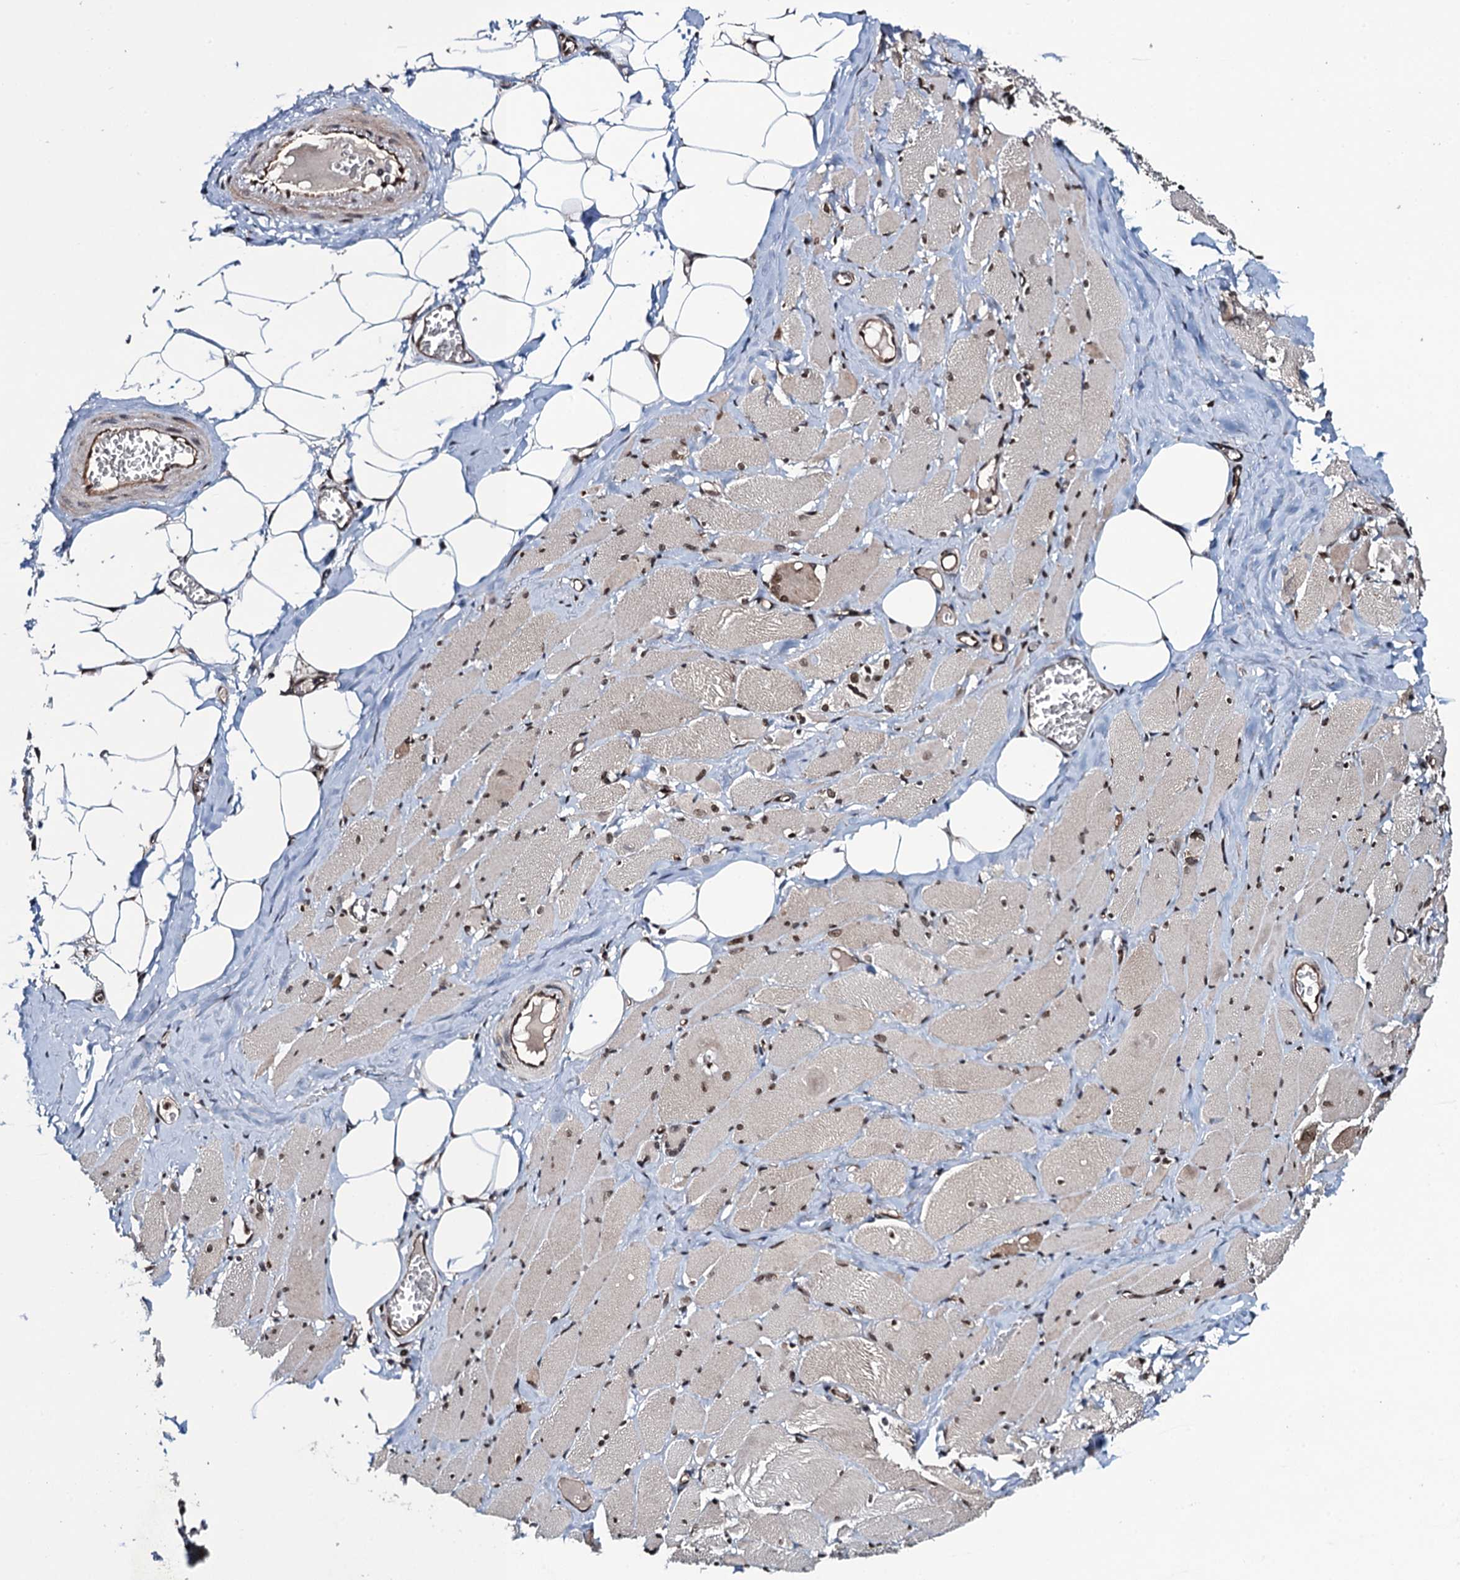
{"staining": {"intensity": "moderate", "quantity": ">75%", "location": "cytoplasmic/membranous,nuclear"}, "tissue": "skeletal muscle", "cell_type": "Myocytes", "image_type": "normal", "snomed": [{"axis": "morphology", "description": "Normal tissue, NOS"}, {"axis": "morphology", "description": "Basal cell carcinoma"}, {"axis": "topography", "description": "Skeletal muscle"}], "caption": "Immunohistochemical staining of benign human skeletal muscle reveals medium levels of moderate cytoplasmic/membranous,nuclear positivity in about >75% of myocytes. (IHC, brightfield microscopy, high magnification).", "gene": "EVX2", "patient": {"sex": "female", "age": 64}}